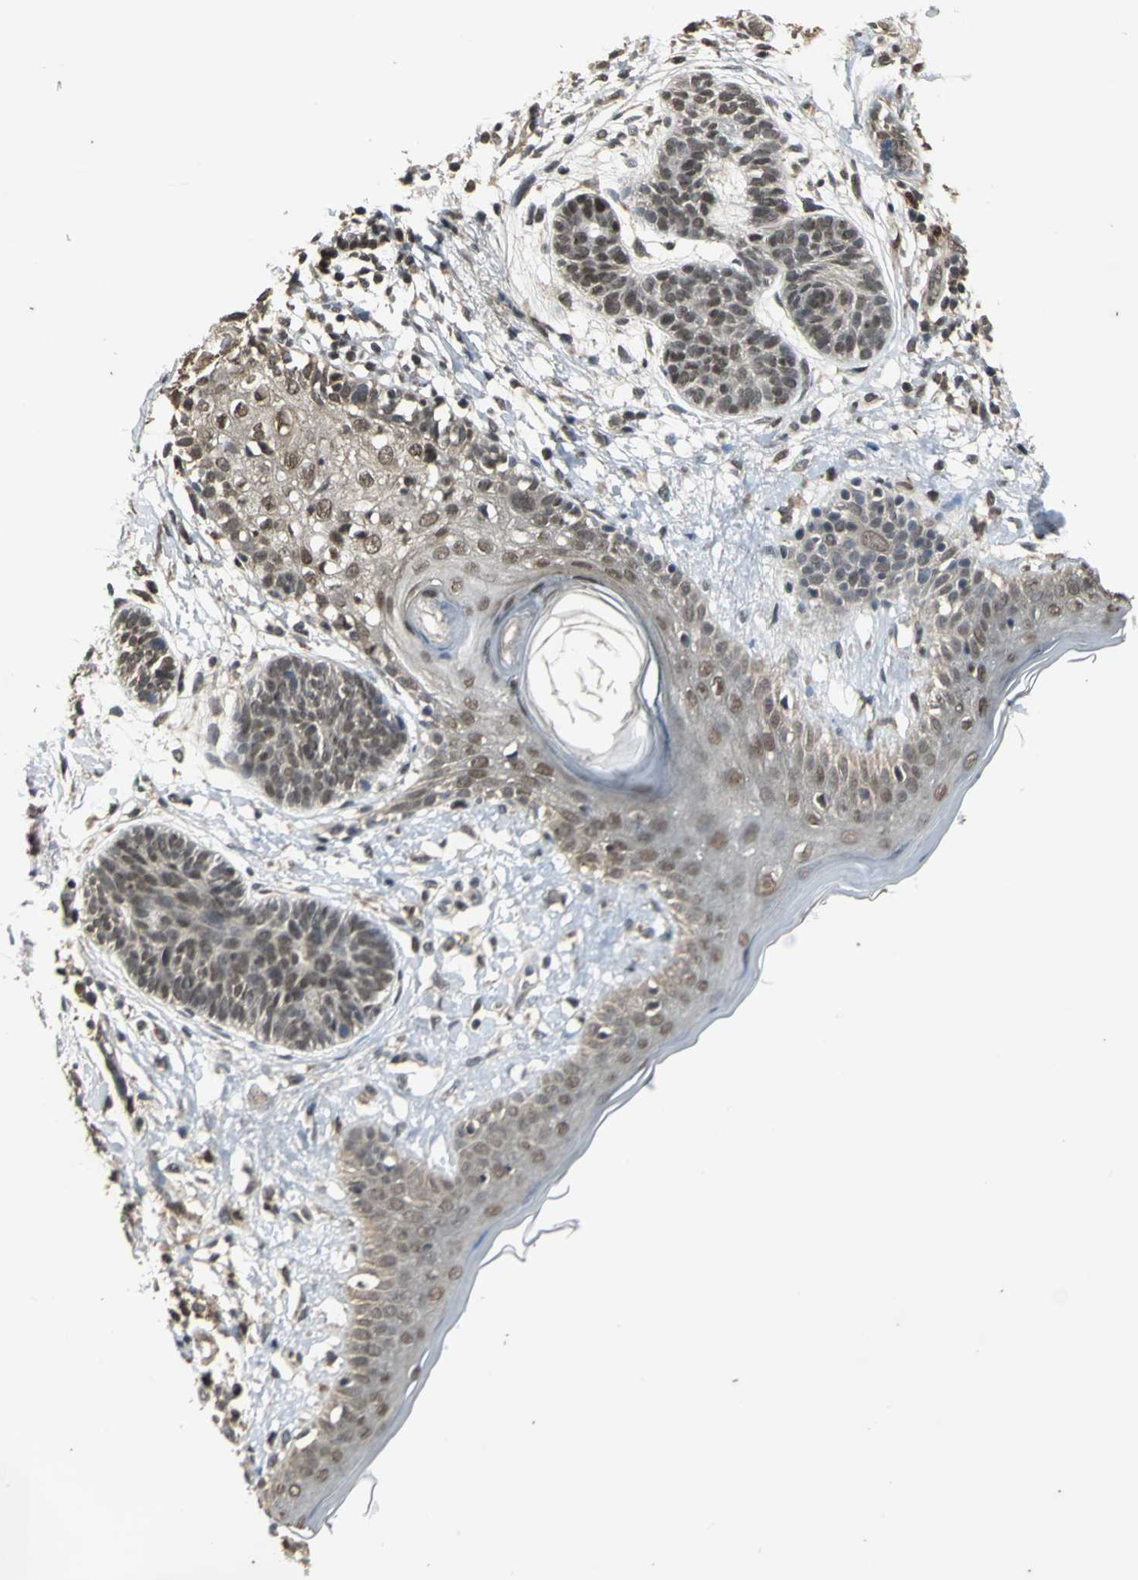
{"staining": {"intensity": "moderate", "quantity": ">75%", "location": "nuclear"}, "tissue": "skin cancer", "cell_type": "Tumor cells", "image_type": "cancer", "snomed": [{"axis": "morphology", "description": "Normal tissue, NOS"}, {"axis": "morphology", "description": "Basal cell carcinoma"}, {"axis": "topography", "description": "Skin"}], "caption": "Basal cell carcinoma (skin) stained for a protein shows moderate nuclear positivity in tumor cells.", "gene": "NOTCH3", "patient": {"sex": "male", "age": 63}}